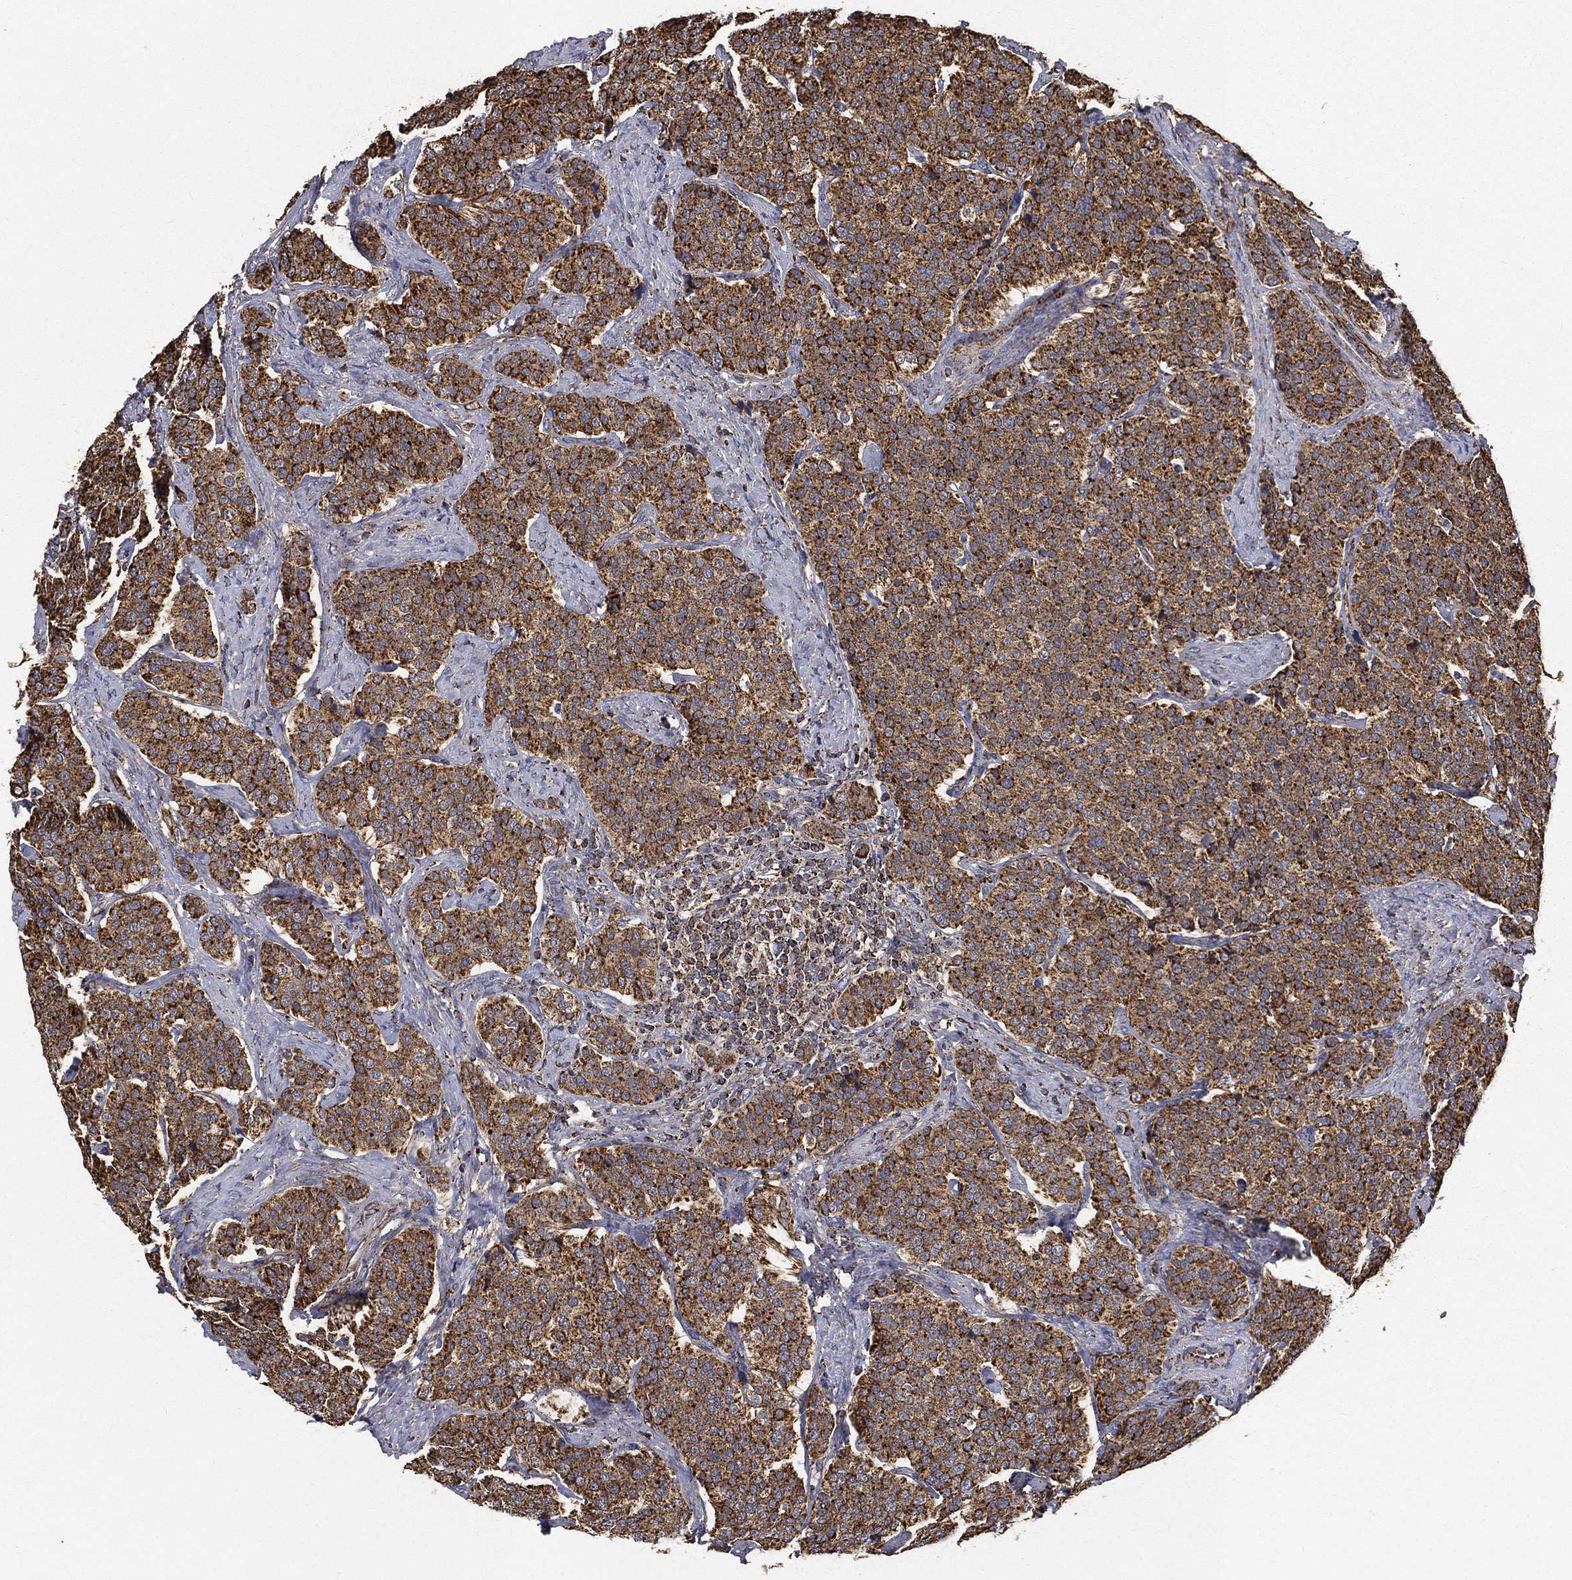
{"staining": {"intensity": "strong", "quantity": ">75%", "location": "cytoplasmic/membranous"}, "tissue": "carcinoid", "cell_type": "Tumor cells", "image_type": "cancer", "snomed": [{"axis": "morphology", "description": "Carcinoid, malignant, NOS"}, {"axis": "topography", "description": "Small intestine"}], "caption": "Tumor cells show strong cytoplasmic/membranous positivity in approximately >75% of cells in carcinoid (malignant).", "gene": "SLC38A7", "patient": {"sex": "female", "age": 58}}